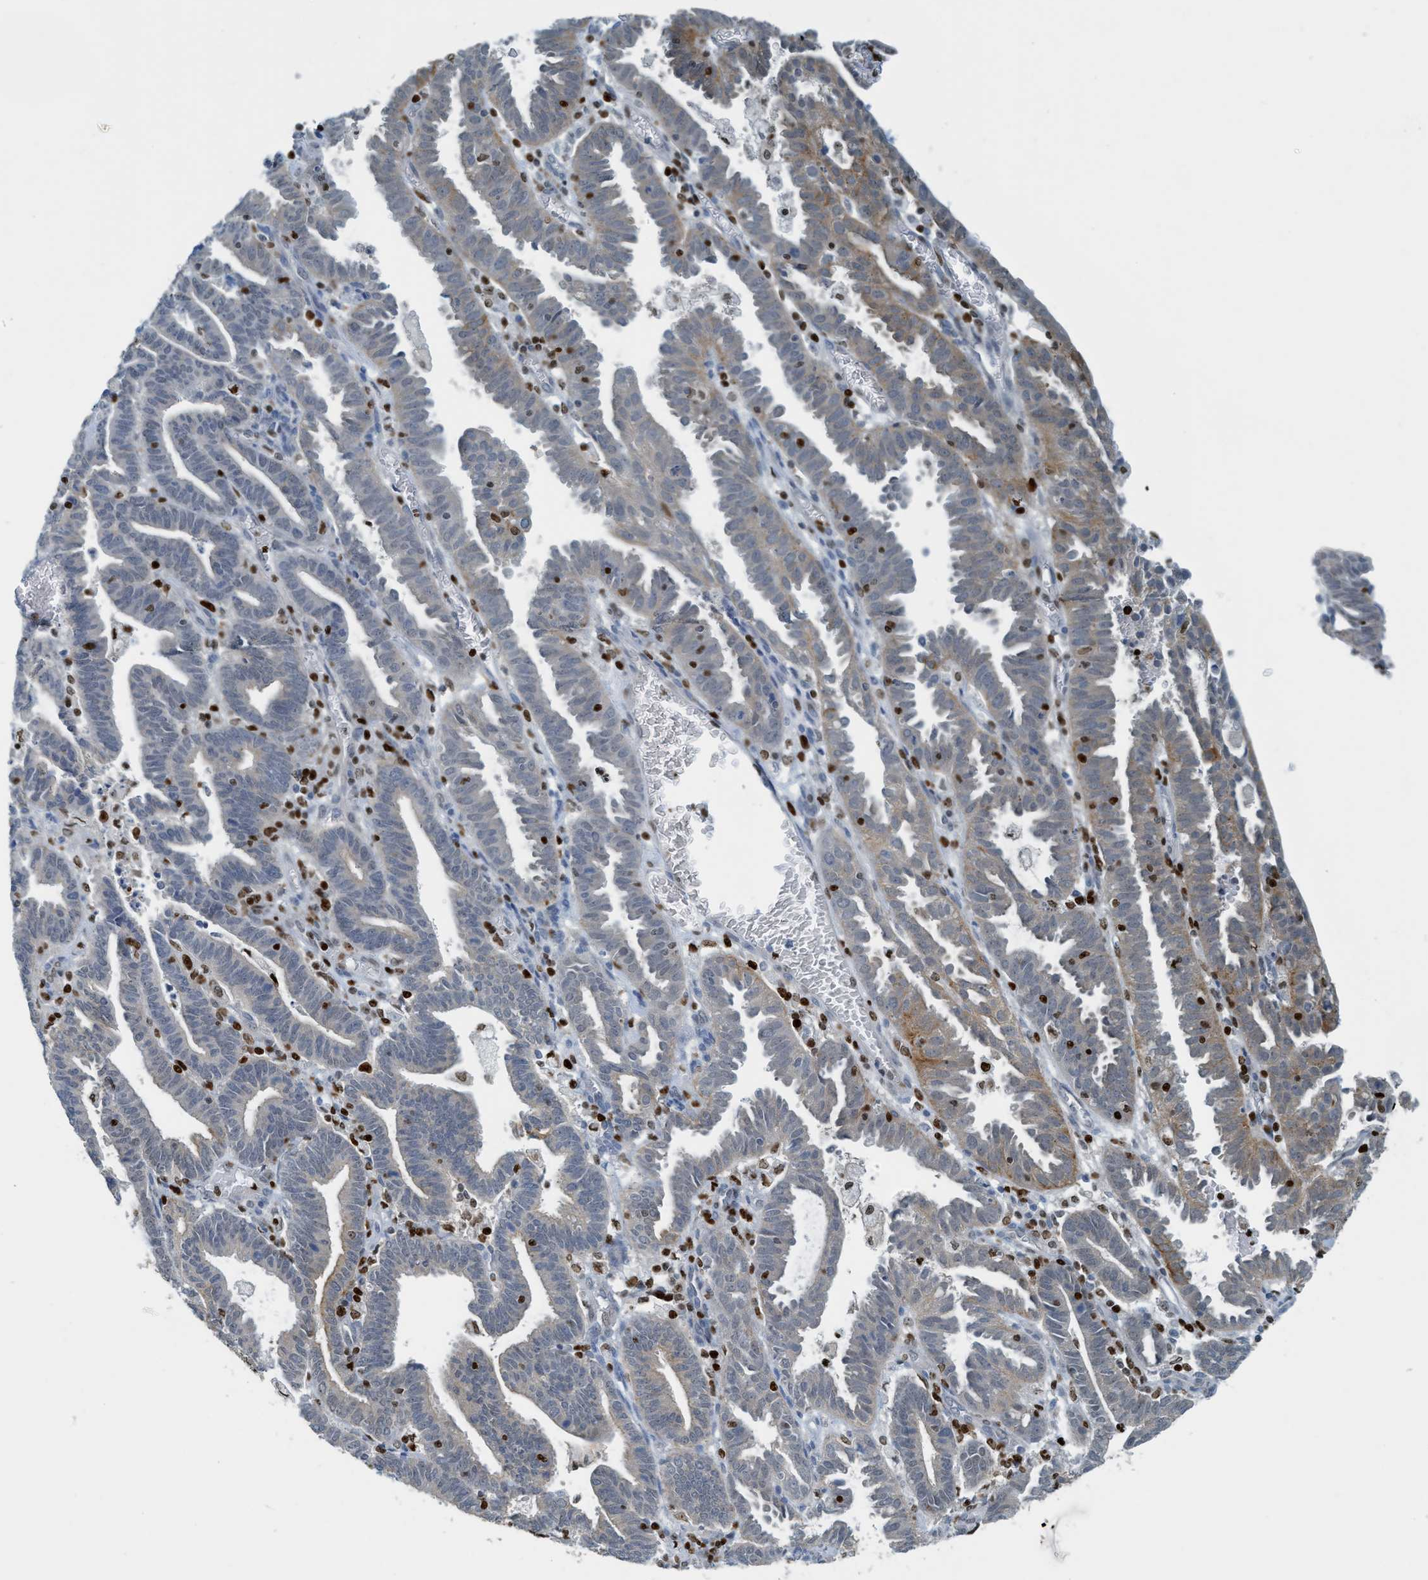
{"staining": {"intensity": "moderate", "quantity": "<25%", "location": "cytoplasmic/membranous"}, "tissue": "endometrial cancer", "cell_type": "Tumor cells", "image_type": "cancer", "snomed": [{"axis": "morphology", "description": "Adenocarcinoma, NOS"}, {"axis": "topography", "description": "Uterus"}], "caption": "Immunohistochemical staining of human adenocarcinoma (endometrial) displays low levels of moderate cytoplasmic/membranous staining in about <25% of tumor cells.", "gene": "SH3D19", "patient": {"sex": "female", "age": 83}}